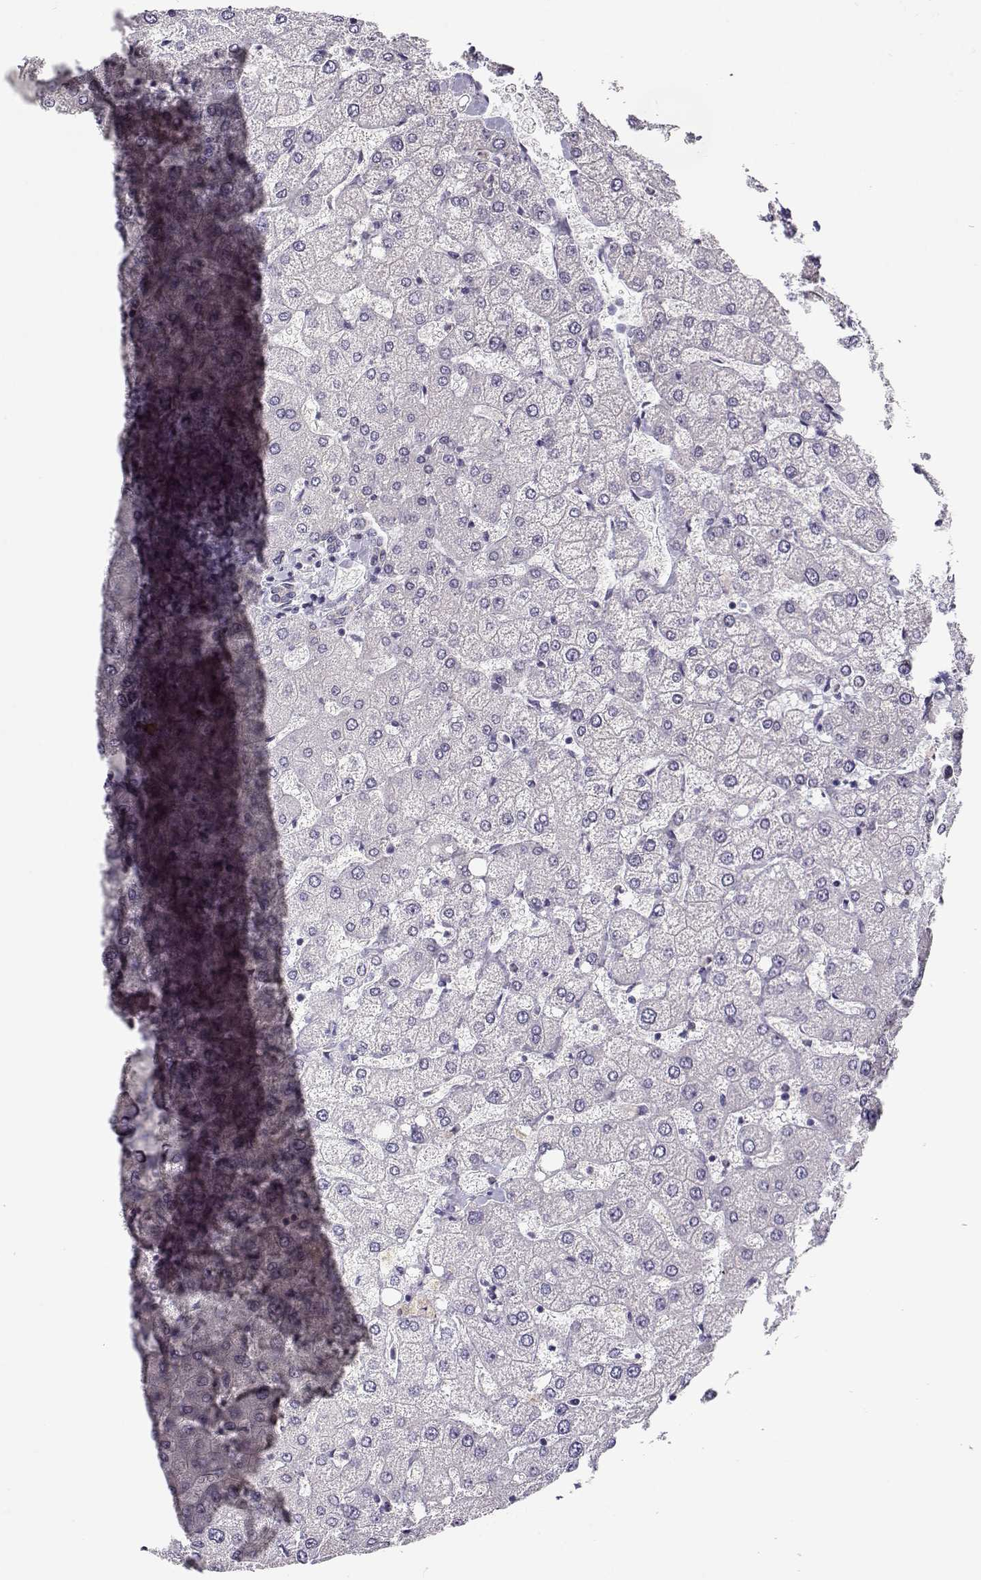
{"staining": {"intensity": "negative", "quantity": "none", "location": "none"}, "tissue": "liver", "cell_type": "Cholangiocytes", "image_type": "normal", "snomed": [{"axis": "morphology", "description": "Normal tissue, NOS"}, {"axis": "topography", "description": "Liver"}], "caption": "High power microscopy image of an immunohistochemistry (IHC) histopathology image of normal liver, revealing no significant expression in cholangiocytes.", "gene": "TMEM145", "patient": {"sex": "female", "age": 54}}